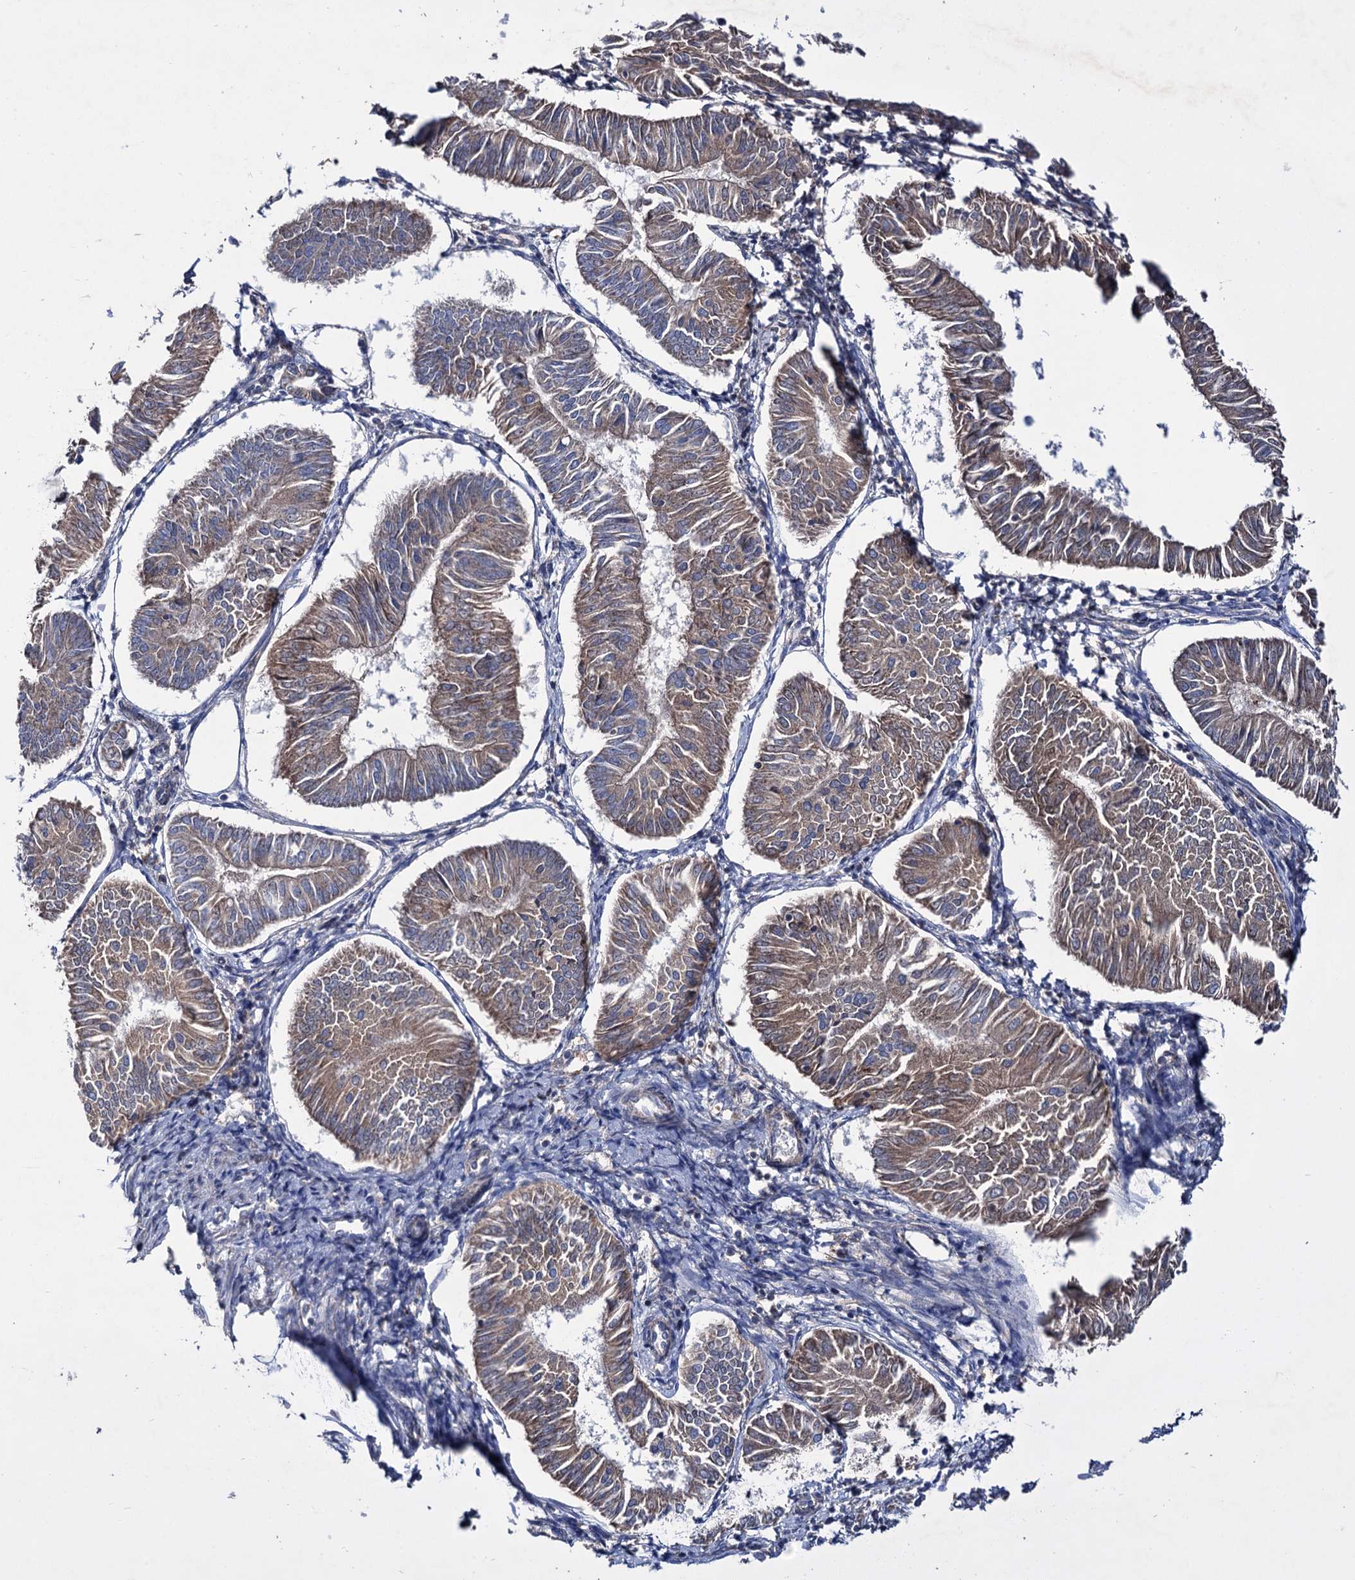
{"staining": {"intensity": "weak", "quantity": ">75%", "location": "cytoplasmic/membranous"}, "tissue": "endometrial cancer", "cell_type": "Tumor cells", "image_type": "cancer", "snomed": [{"axis": "morphology", "description": "Adenocarcinoma, NOS"}, {"axis": "topography", "description": "Endometrium"}], "caption": "Tumor cells demonstrate low levels of weak cytoplasmic/membranous expression in approximately >75% of cells in endometrial adenocarcinoma.", "gene": "CLPB", "patient": {"sex": "female", "age": 58}}